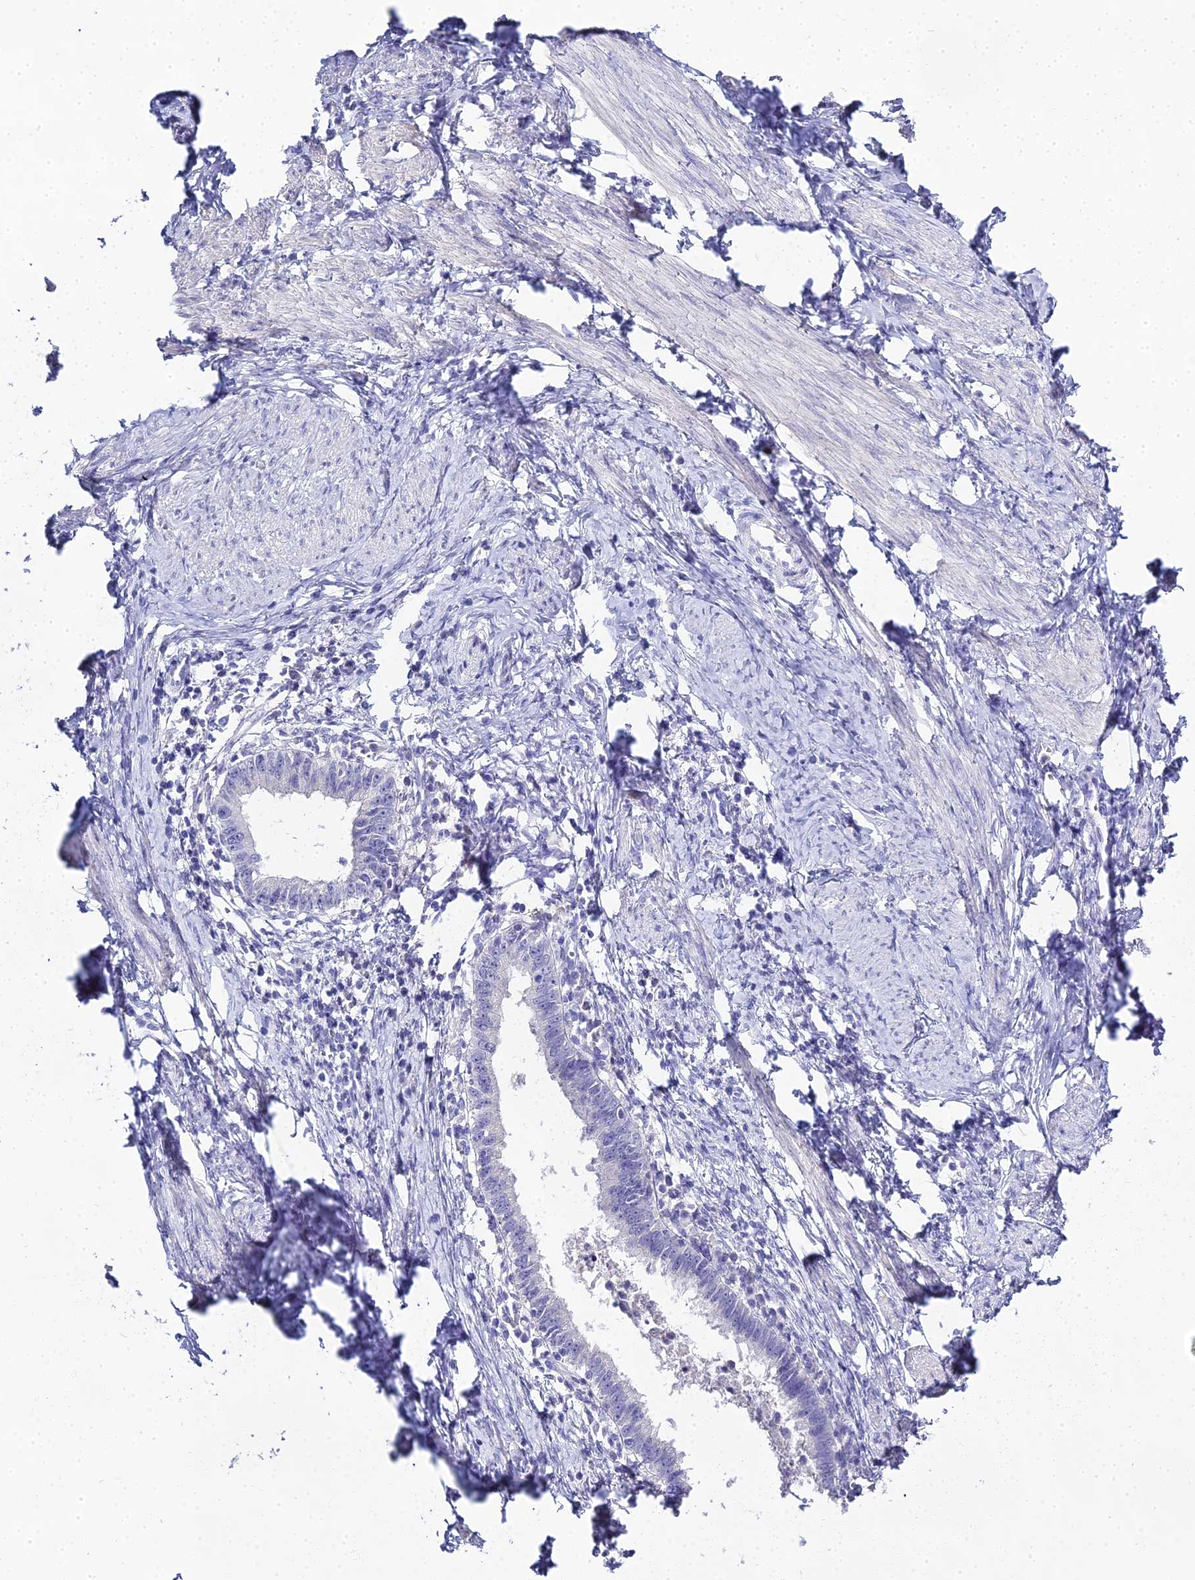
{"staining": {"intensity": "negative", "quantity": "none", "location": "none"}, "tissue": "cervical cancer", "cell_type": "Tumor cells", "image_type": "cancer", "snomed": [{"axis": "morphology", "description": "Adenocarcinoma, NOS"}, {"axis": "topography", "description": "Cervix"}], "caption": "A histopathology image of human cervical cancer (adenocarcinoma) is negative for staining in tumor cells. (Stains: DAB IHC with hematoxylin counter stain, Microscopy: brightfield microscopy at high magnification).", "gene": "S100A7", "patient": {"sex": "female", "age": 36}}